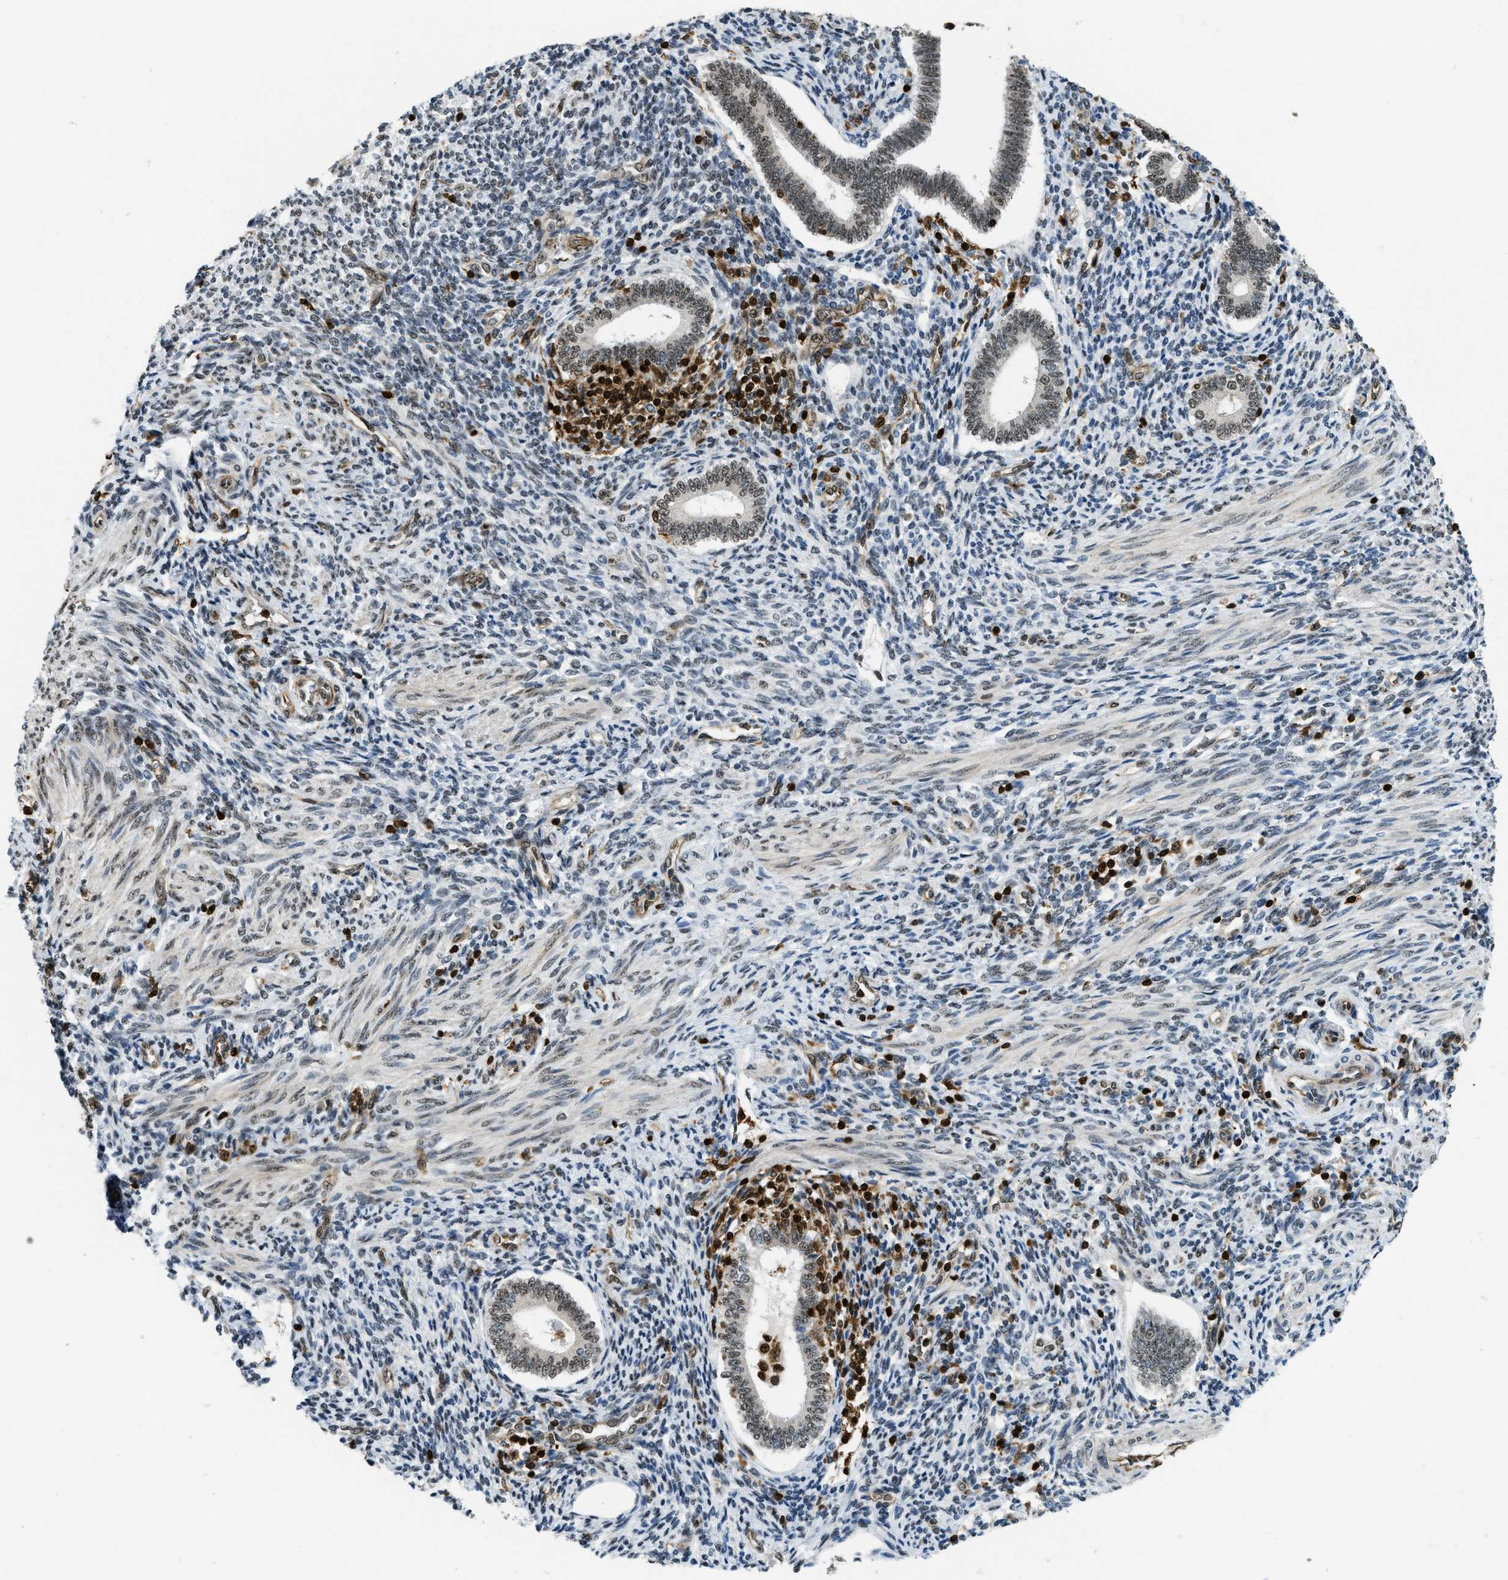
{"staining": {"intensity": "moderate", "quantity": "25%-75%", "location": "nuclear"}, "tissue": "endometrium", "cell_type": "Cells in endometrial stroma", "image_type": "normal", "snomed": [{"axis": "morphology", "description": "Normal tissue, NOS"}, {"axis": "topography", "description": "Endometrium"}], "caption": "Unremarkable endometrium displays moderate nuclear positivity in approximately 25%-75% of cells in endometrial stroma, visualized by immunohistochemistry.", "gene": "E2F1", "patient": {"sex": "female", "age": 42}}